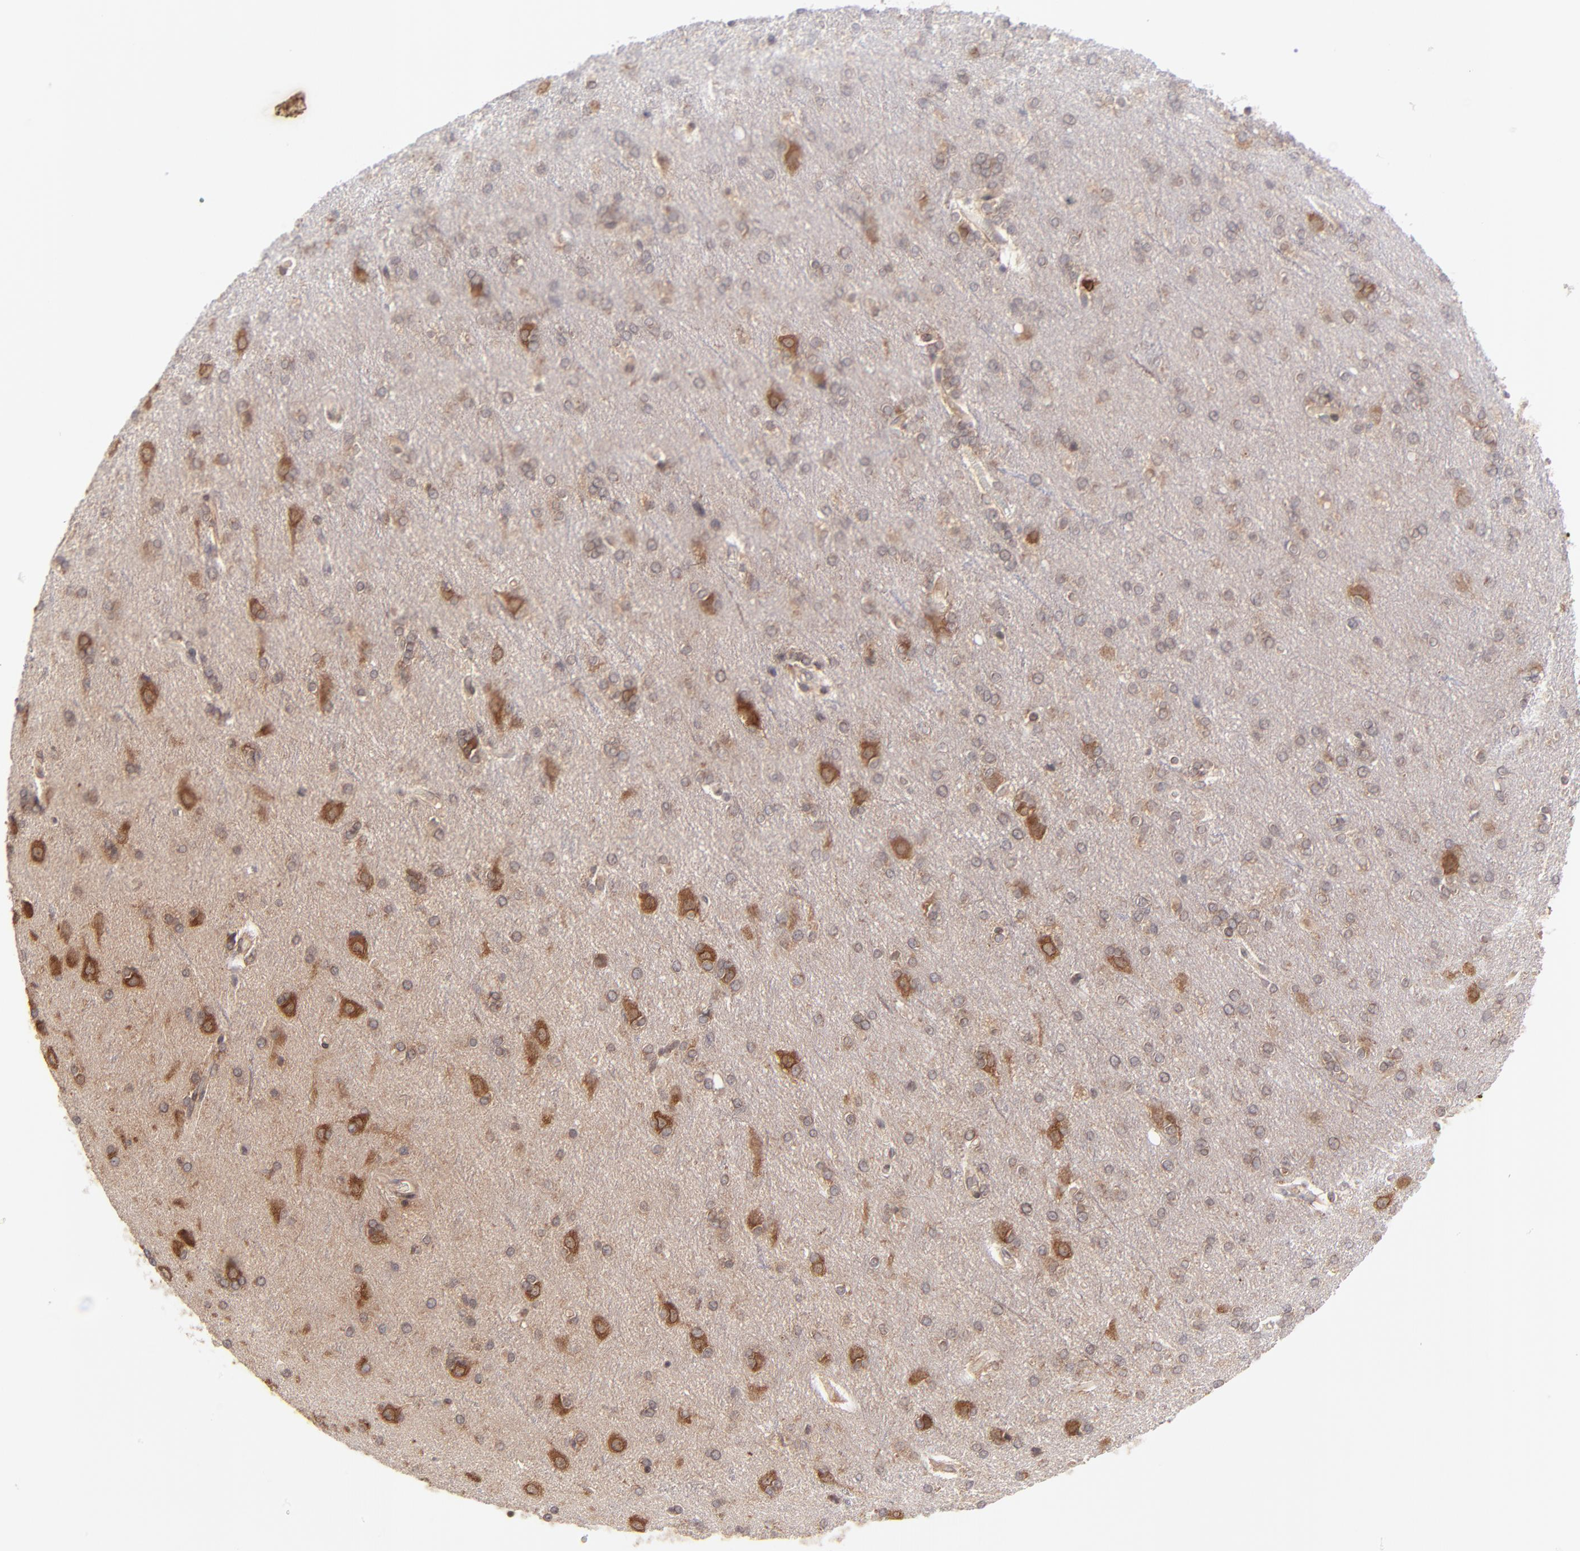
{"staining": {"intensity": "negative", "quantity": "none", "location": "none"}, "tissue": "cerebral cortex", "cell_type": "Endothelial cells", "image_type": "normal", "snomed": [{"axis": "morphology", "description": "Normal tissue, NOS"}, {"axis": "topography", "description": "Cerebral cortex"}], "caption": "Immunohistochemistry (IHC) histopathology image of unremarkable cerebral cortex: human cerebral cortex stained with DAB (3,3'-diaminobenzidine) shows no significant protein positivity in endothelial cells. Nuclei are stained in blue.", "gene": "TNRC6B", "patient": {"sex": "female", "age": 54}}